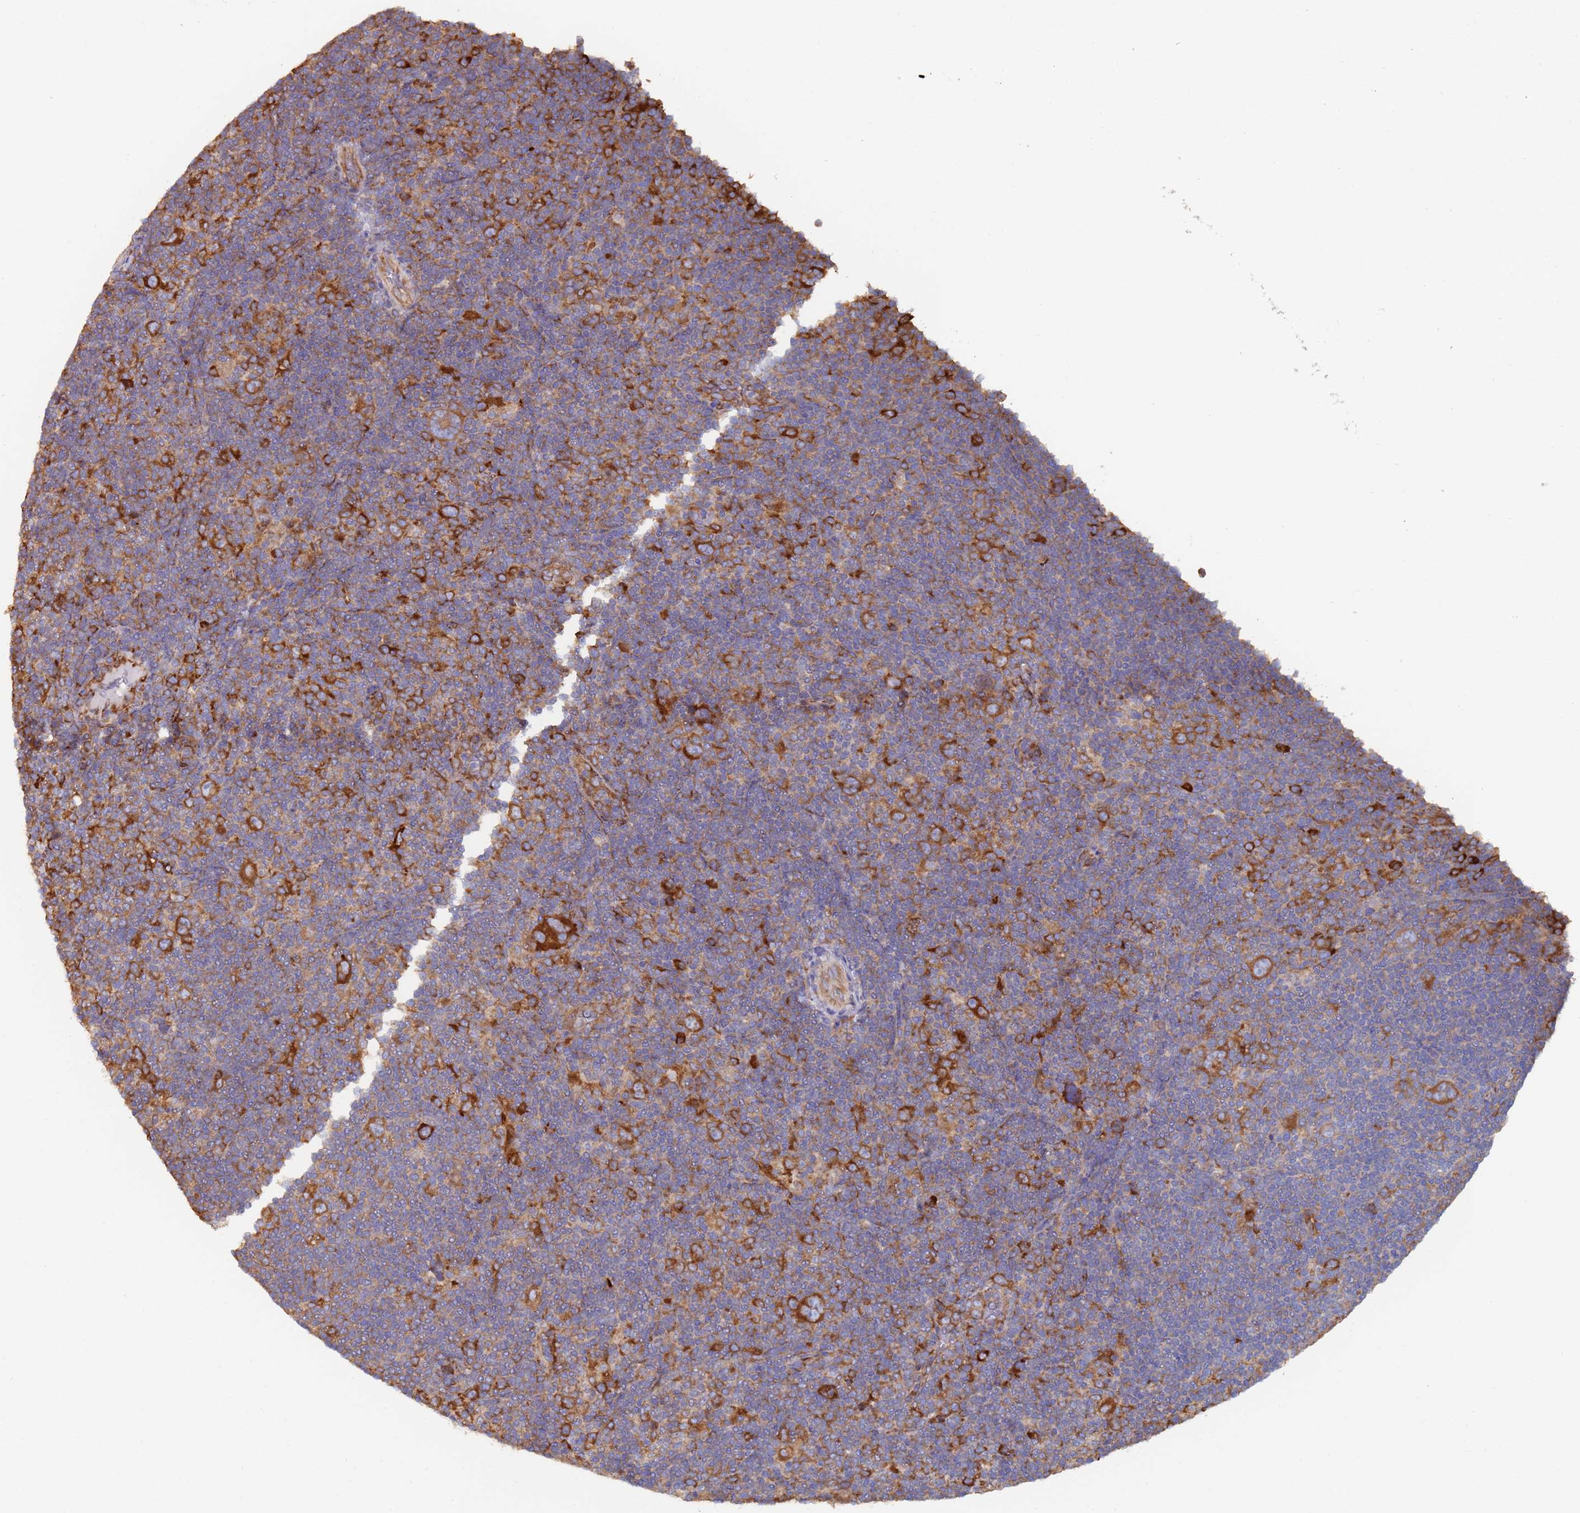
{"staining": {"intensity": "strong", "quantity": ">75%", "location": "cytoplasmic/membranous"}, "tissue": "lymphoma", "cell_type": "Tumor cells", "image_type": "cancer", "snomed": [{"axis": "morphology", "description": "Hodgkin's disease, NOS"}, {"axis": "topography", "description": "Lymph node"}], "caption": "Protein expression analysis of lymphoma shows strong cytoplasmic/membranous staining in approximately >75% of tumor cells.", "gene": "ZNF844", "patient": {"sex": "female", "age": 57}}